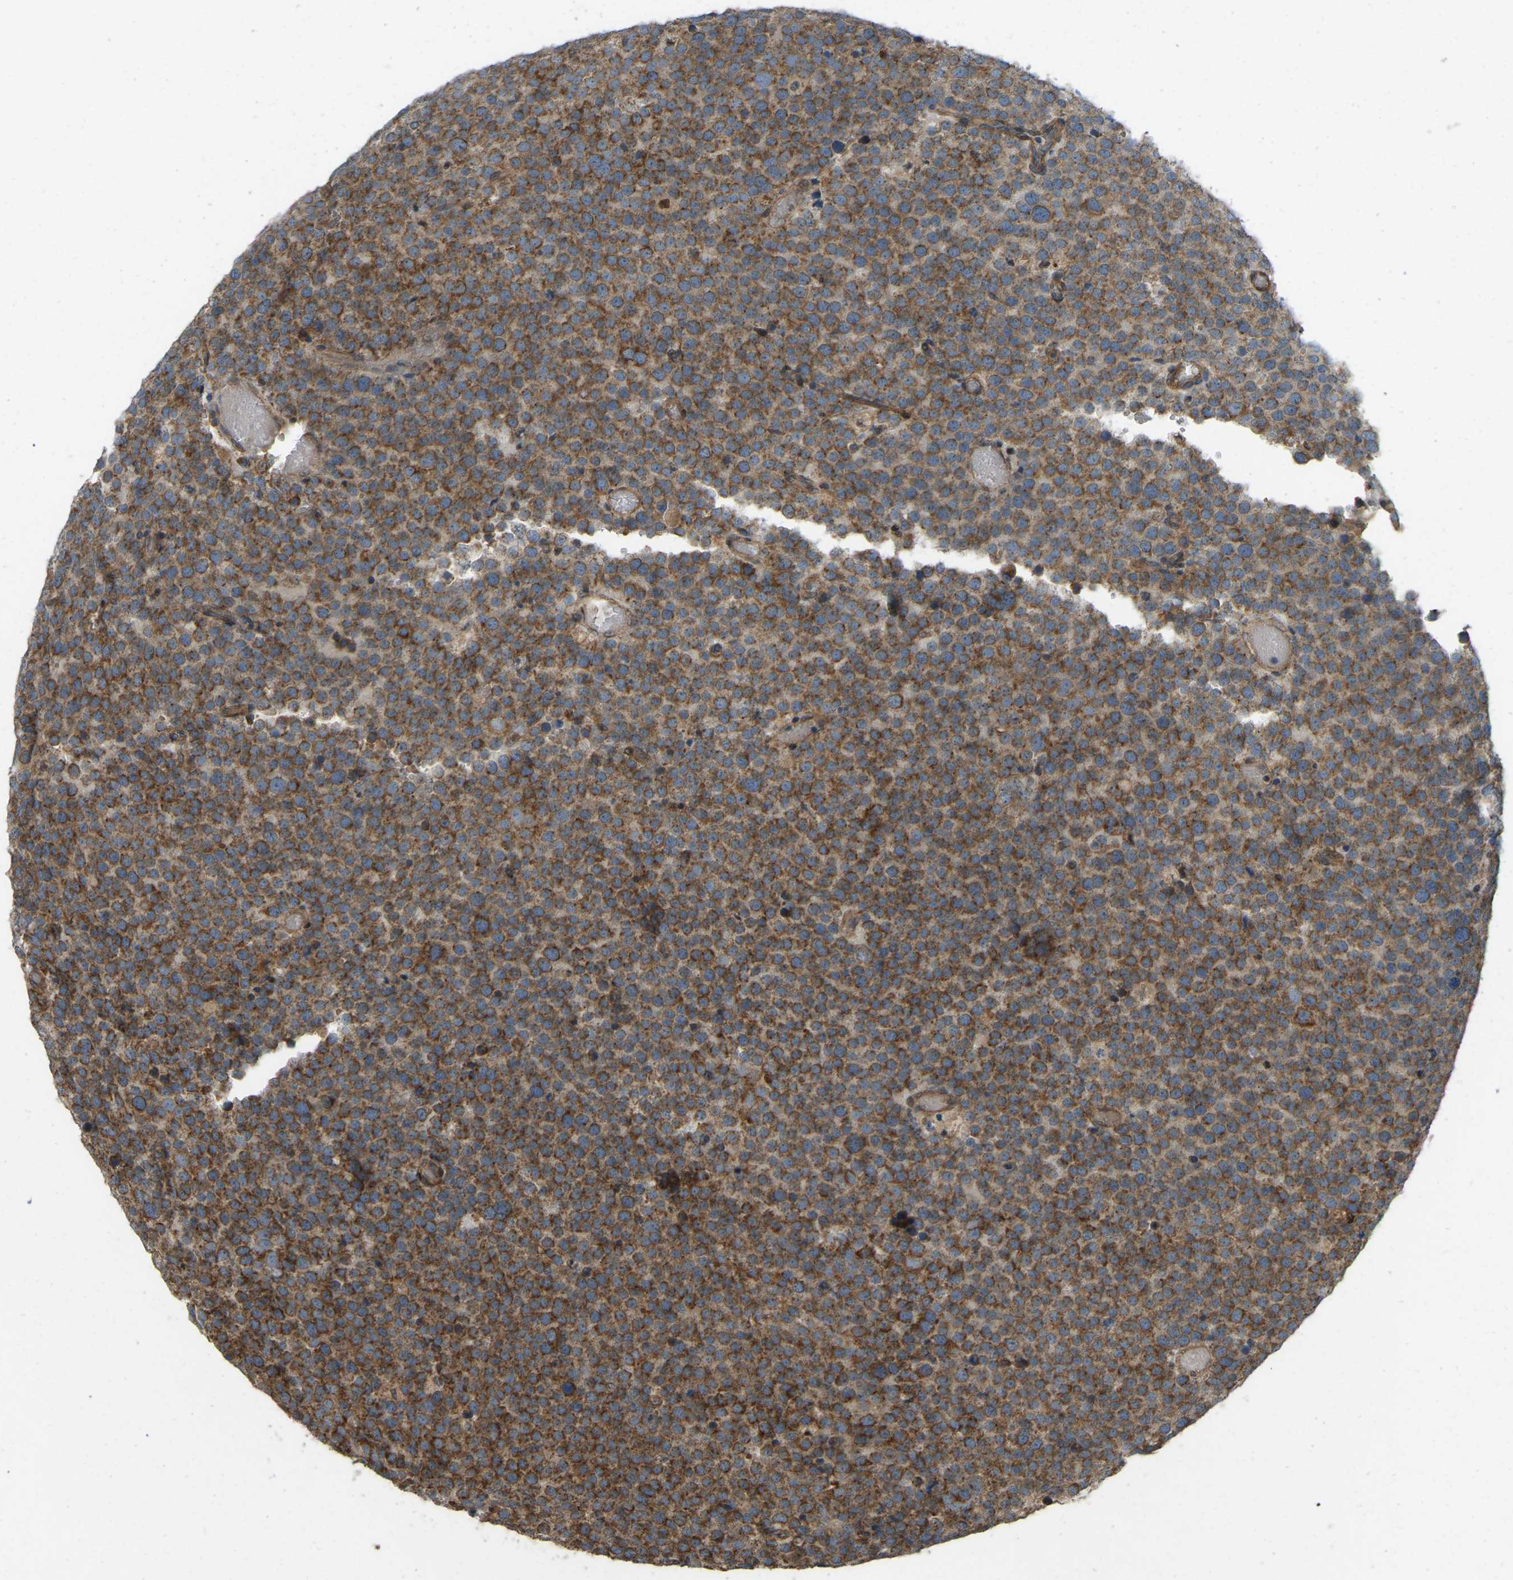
{"staining": {"intensity": "moderate", "quantity": ">75%", "location": "cytoplasmic/membranous"}, "tissue": "testis cancer", "cell_type": "Tumor cells", "image_type": "cancer", "snomed": [{"axis": "morphology", "description": "Normal tissue, NOS"}, {"axis": "morphology", "description": "Seminoma, NOS"}, {"axis": "topography", "description": "Testis"}], "caption": "This histopathology image exhibits seminoma (testis) stained with immunohistochemistry (IHC) to label a protein in brown. The cytoplasmic/membranous of tumor cells show moderate positivity for the protein. Nuclei are counter-stained blue.", "gene": "C21orf91", "patient": {"sex": "male", "age": 71}}